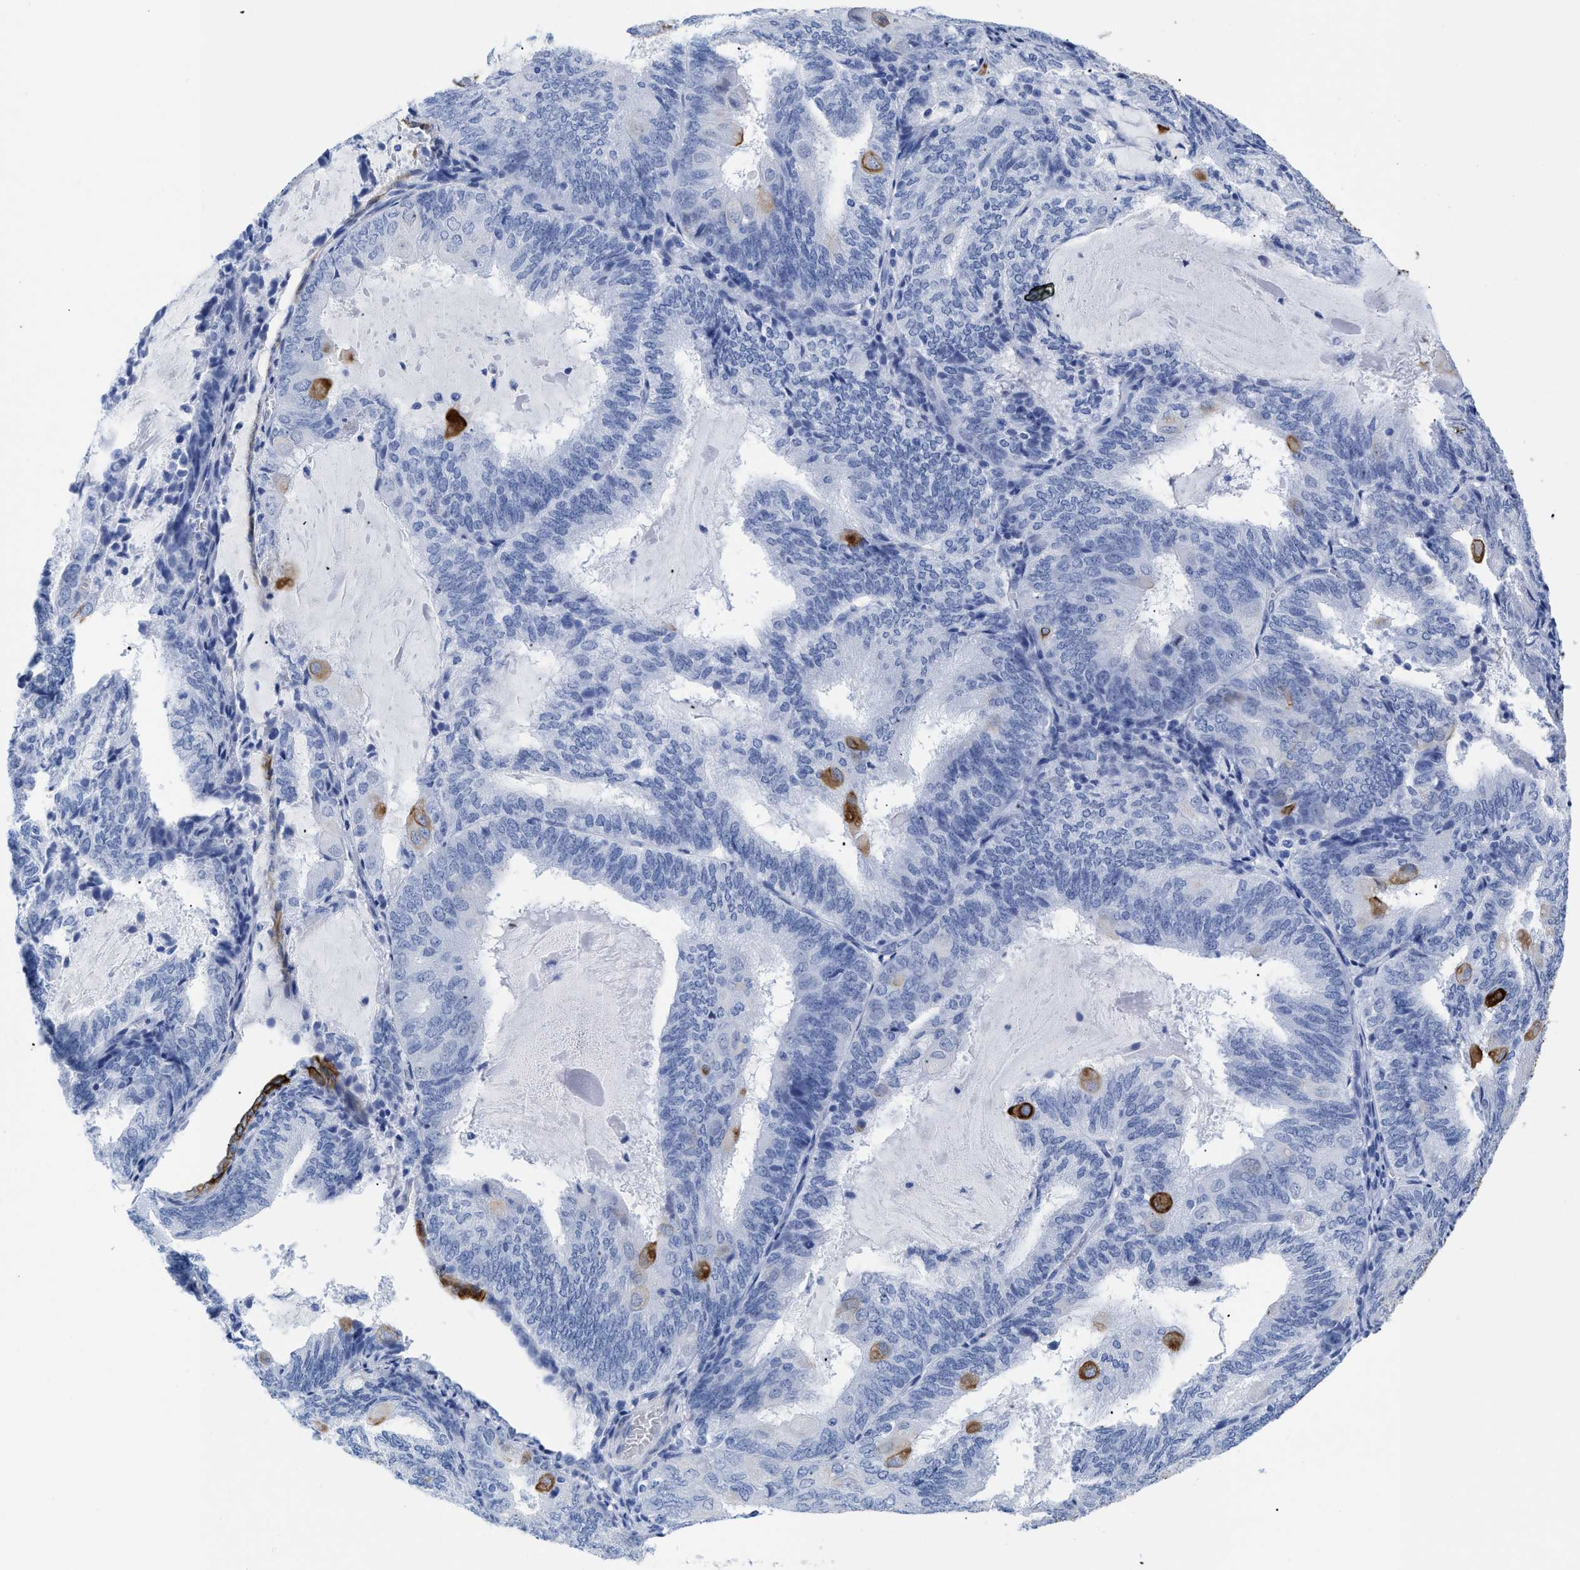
{"staining": {"intensity": "strong", "quantity": "<25%", "location": "cytoplasmic/membranous"}, "tissue": "endometrial cancer", "cell_type": "Tumor cells", "image_type": "cancer", "snomed": [{"axis": "morphology", "description": "Adenocarcinoma, NOS"}, {"axis": "topography", "description": "Endometrium"}], "caption": "The immunohistochemical stain labels strong cytoplasmic/membranous expression in tumor cells of endometrial cancer tissue. (brown staining indicates protein expression, while blue staining denotes nuclei).", "gene": "DUSP26", "patient": {"sex": "female", "age": 81}}